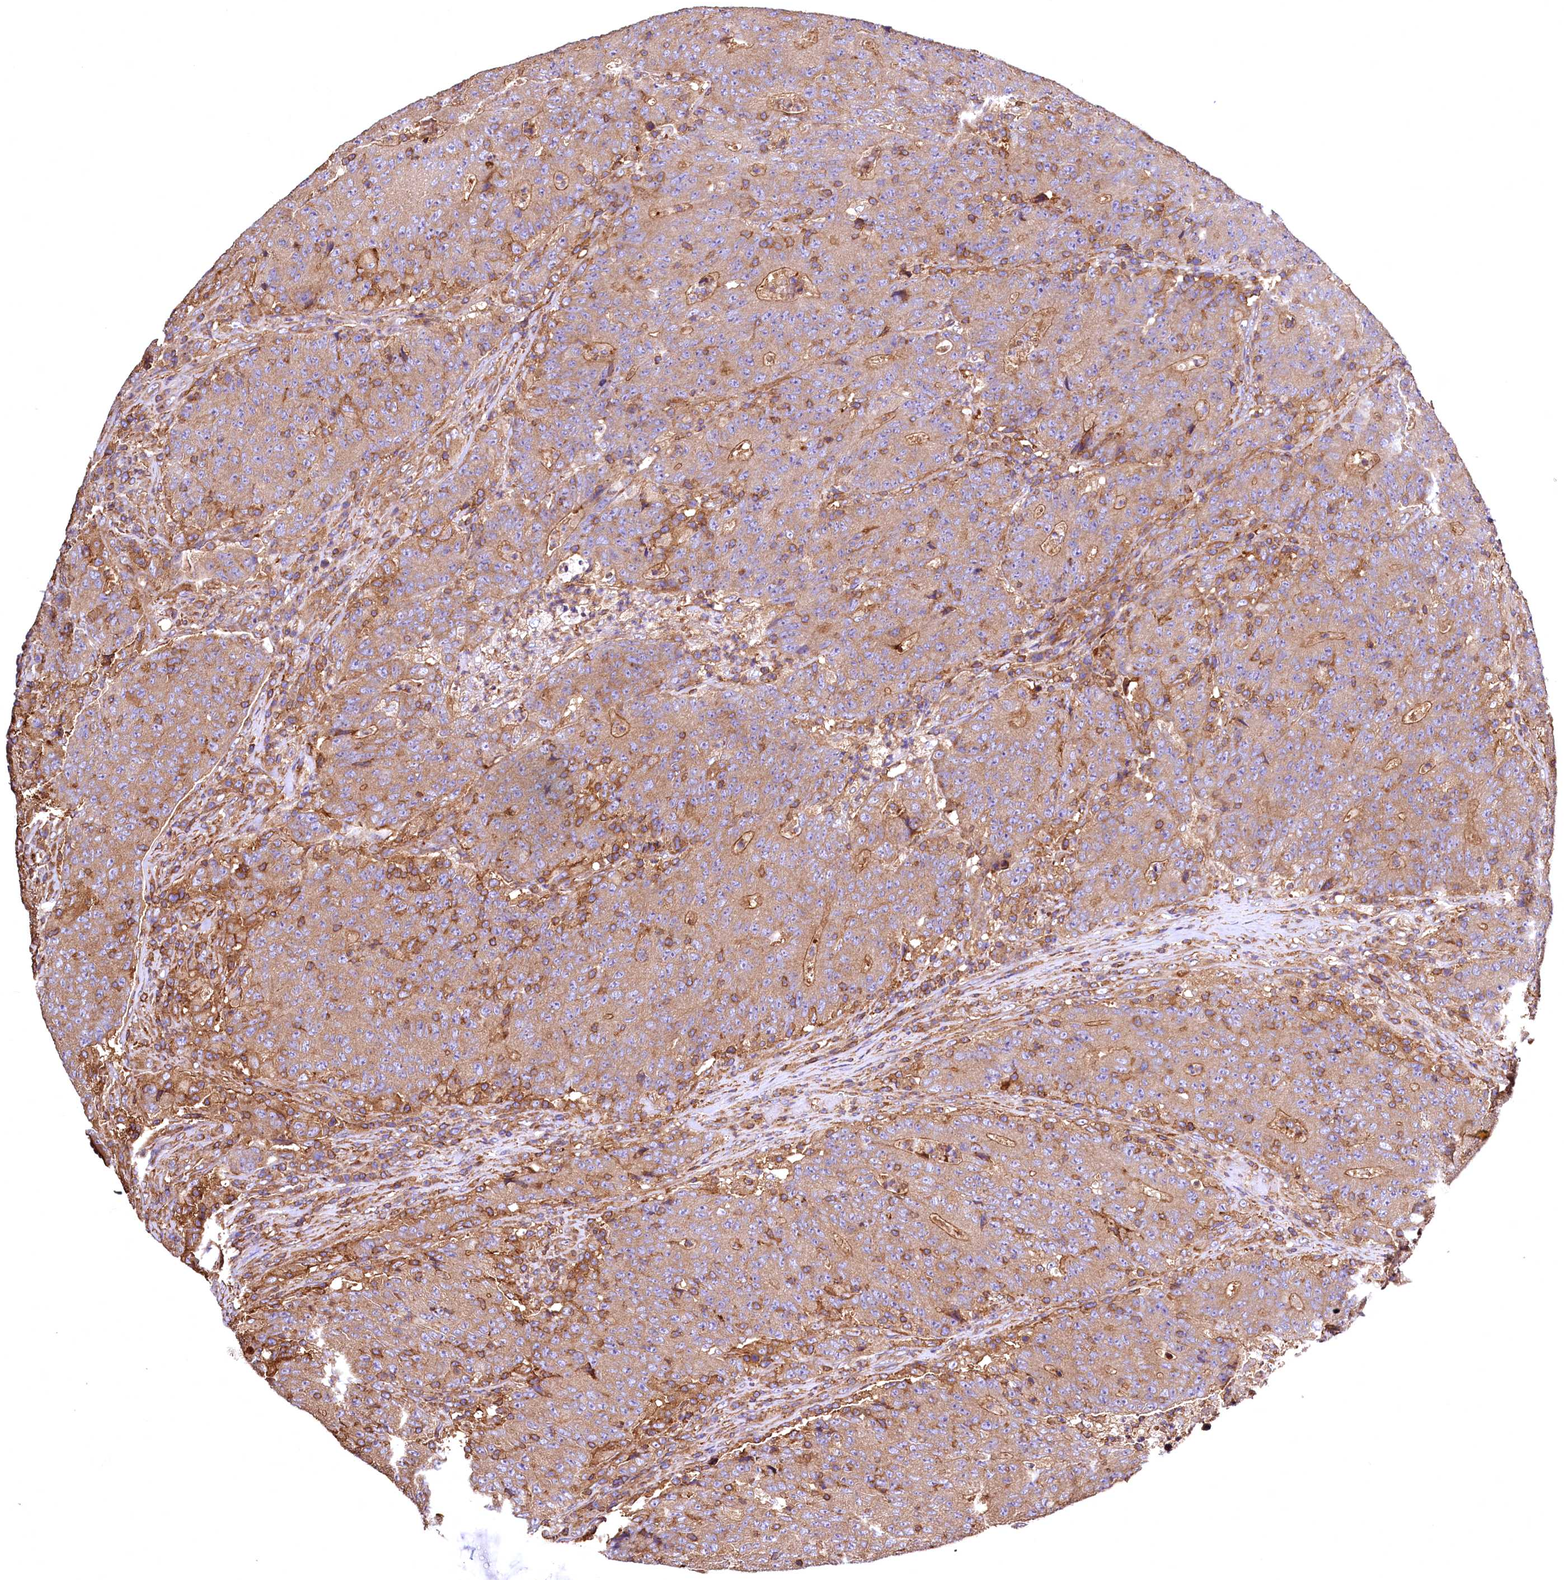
{"staining": {"intensity": "moderate", "quantity": ">75%", "location": "cytoplasmic/membranous"}, "tissue": "colorectal cancer", "cell_type": "Tumor cells", "image_type": "cancer", "snomed": [{"axis": "morphology", "description": "Adenocarcinoma, NOS"}, {"axis": "topography", "description": "Colon"}], "caption": "A brown stain labels moderate cytoplasmic/membranous expression of a protein in colorectal adenocarcinoma tumor cells.", "gene": "RARS2", "patient": {"sex": "female", "age": 75}}